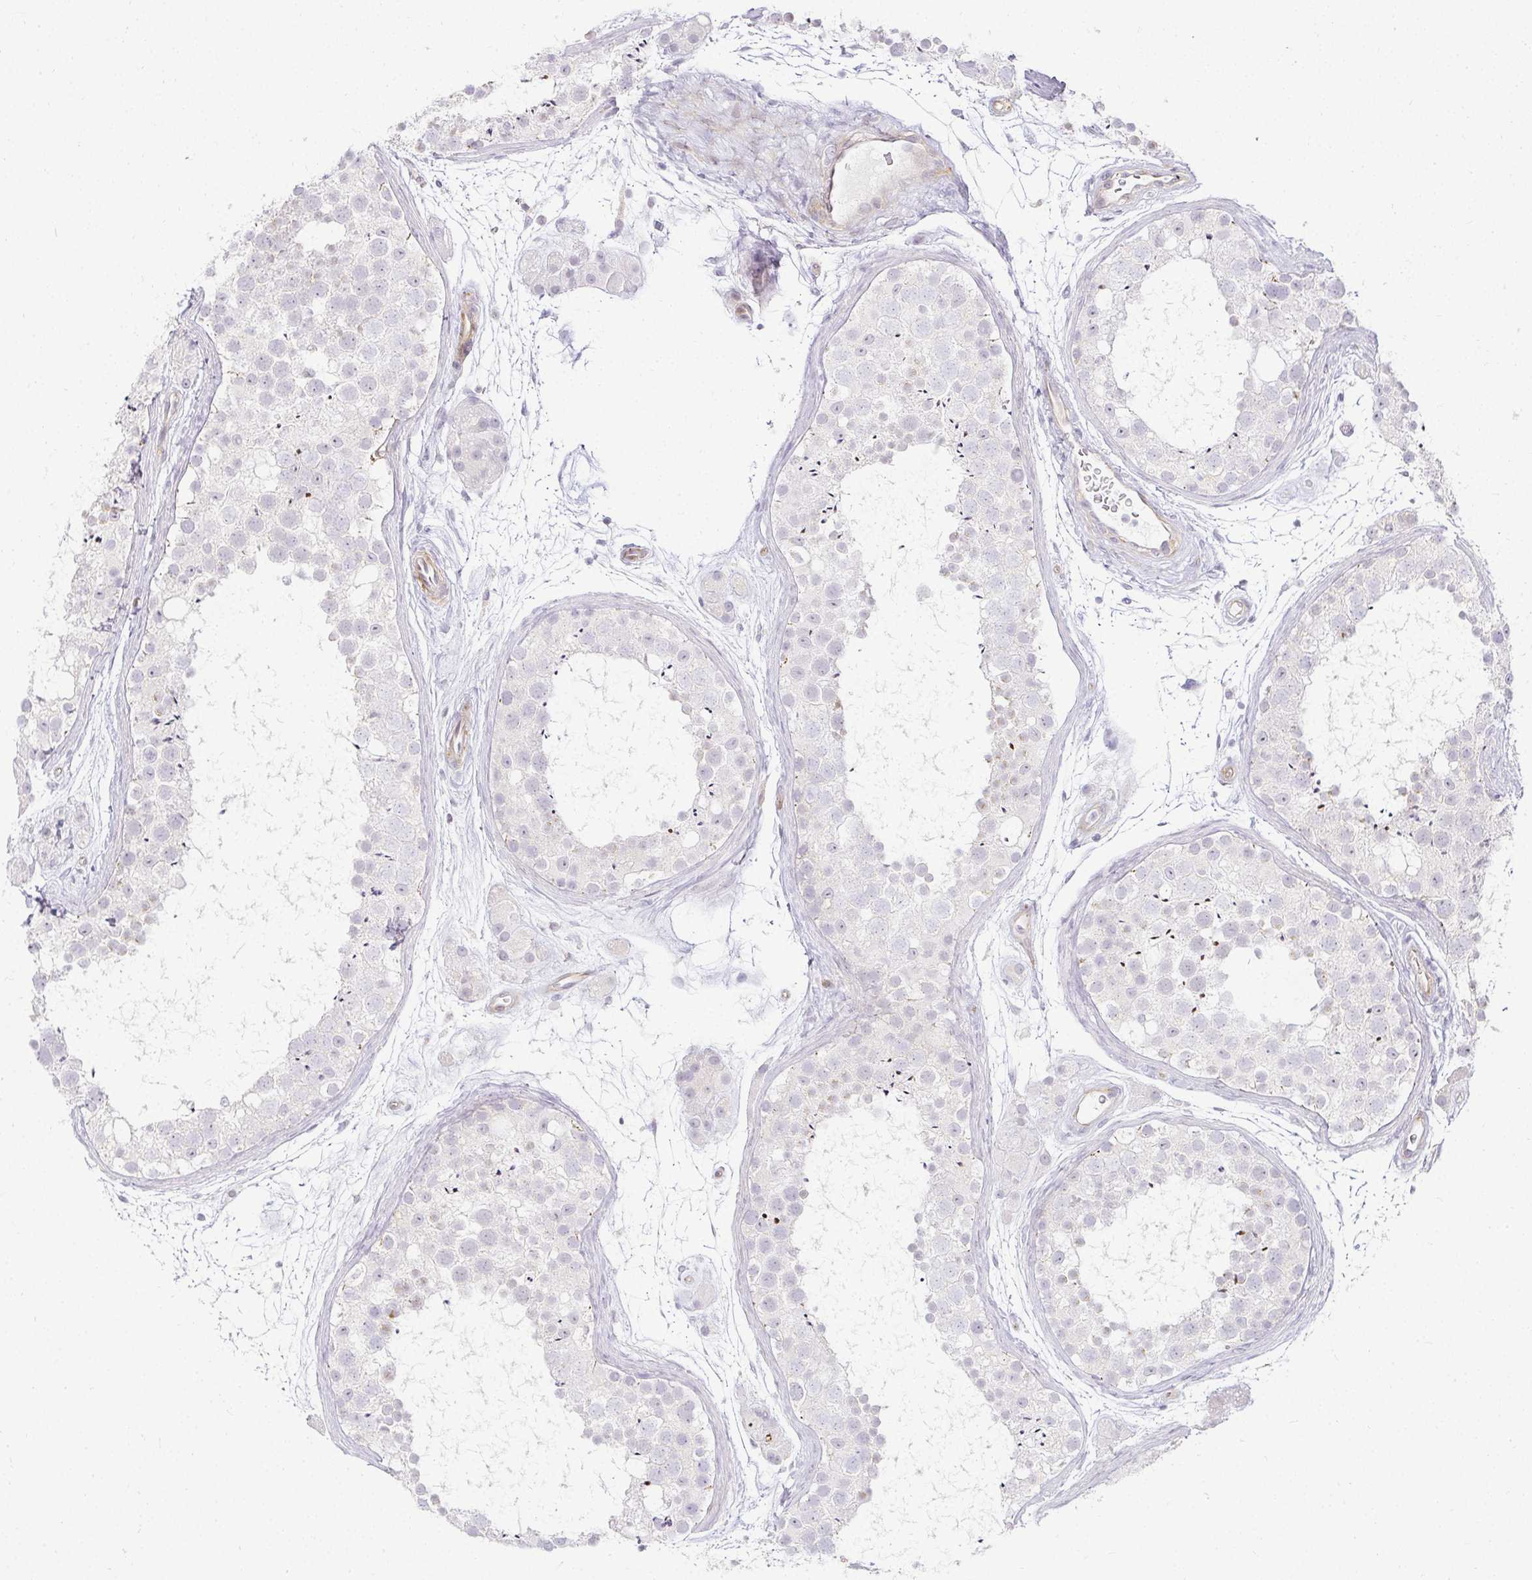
{"staining": {"intensity": "negative", "quantity": "none", "location": "none"}, "tissue": "testis", "cell_type": "Cells in seminiferous ducts", "image_type": "normal", "snomed": [{"axis": "morphology", "description": "Normal tissue, NOS"}, {"axis": "topography", "description": "Testis"}], "caption": "DAB (3,3'-diaminobenzidine) immunohistochemical staining of unremarkable human testis displays no significant expression in cells in seminiferous ducts. The staining was performed using DAB to visualize the protein expression in brown, while the nuclei were stained in blue with hematoxylin (Magnification: 20x).", "gene": "ACAN", "patient": {"sex": "male", "age": 41}}